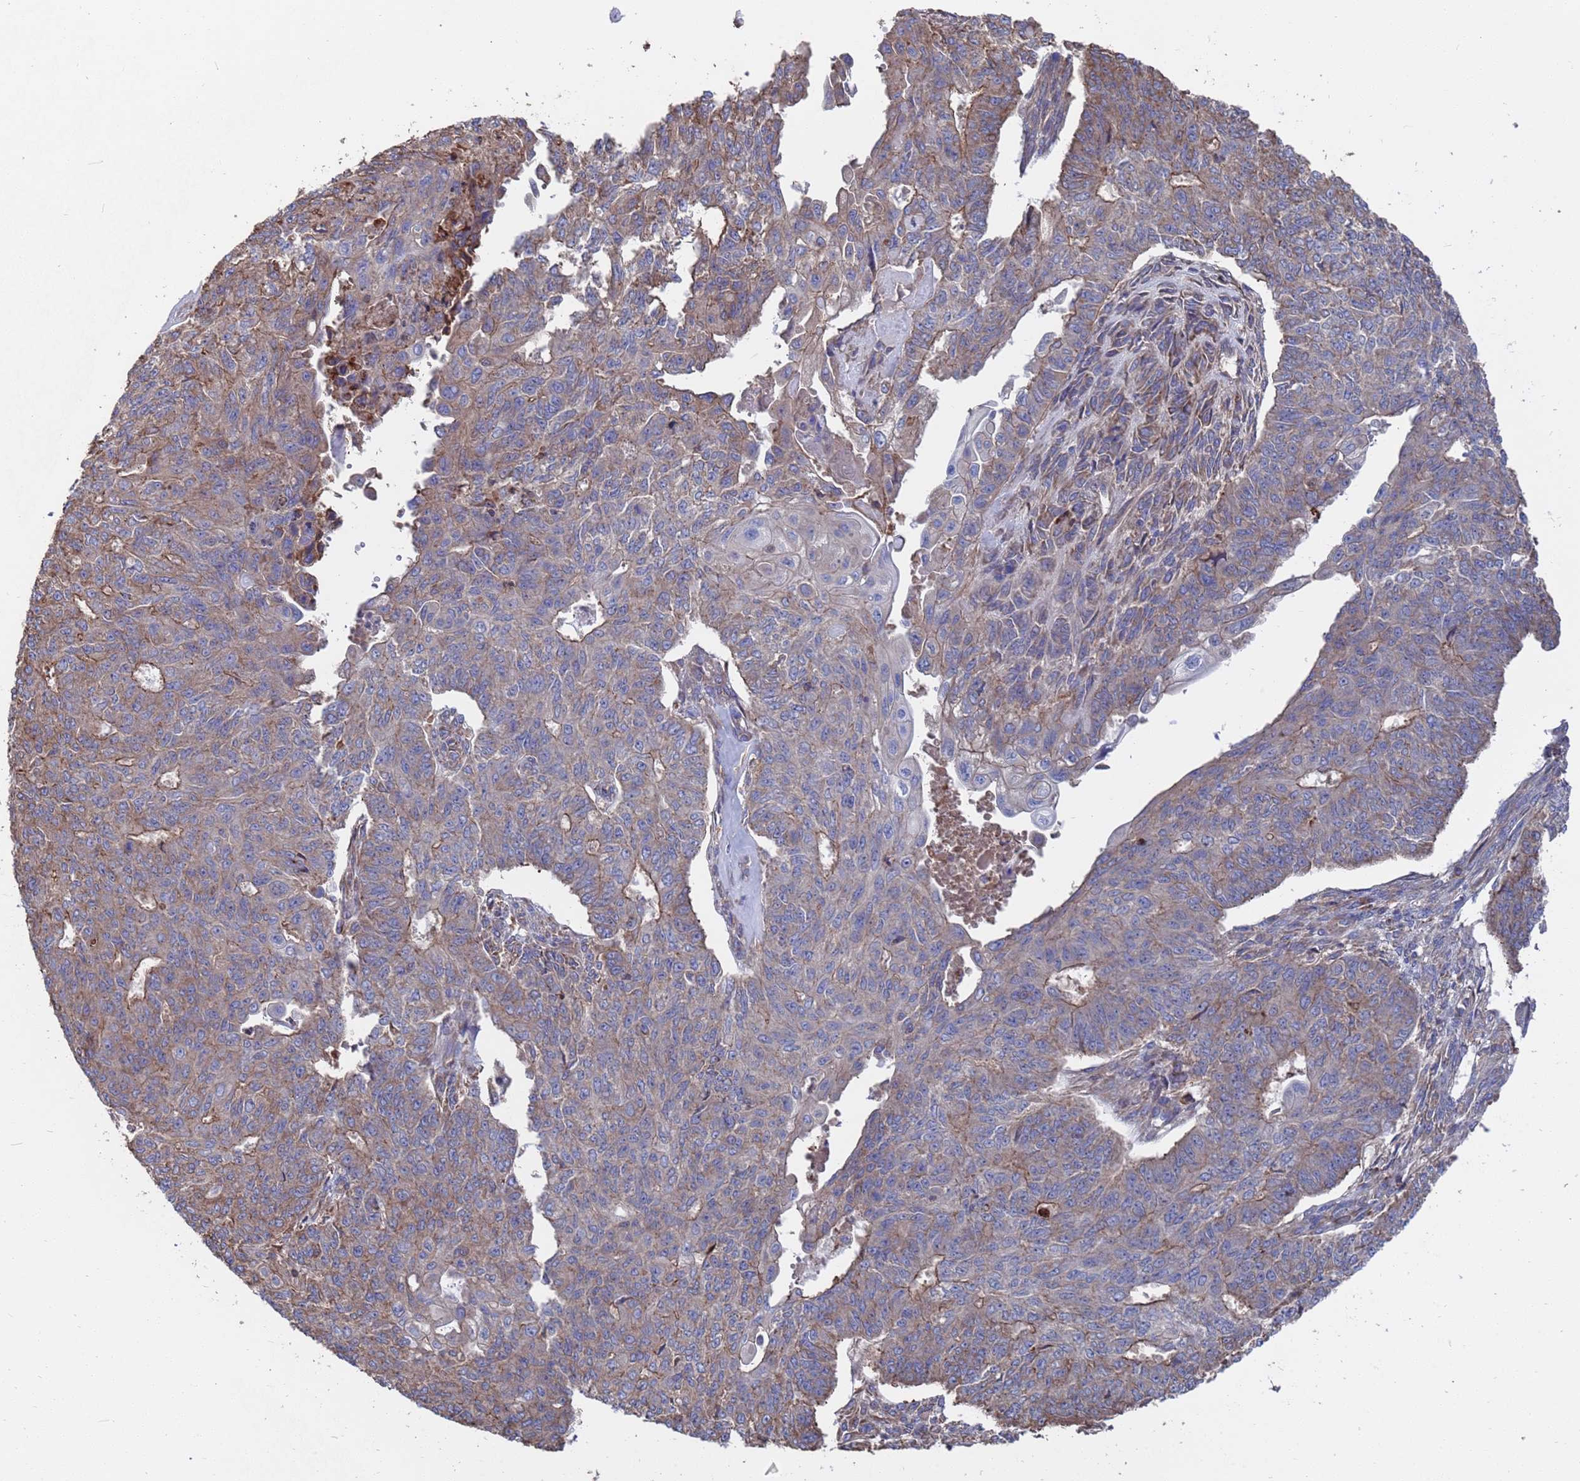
{"staining": {"intensity": "weak", "quantity": "25%-75%", "location": "cytoplasmic/membranous"}, "tissue": "endometrial cancer", "cell_type": "Tumor cells", "image_type": "cancer", "snomed": [{"axis": "morphology", "description": "Adenocarcinoma, NOS"}, {"axis": "topography", "description": "Endometrium"}], "caption": "Endometrial cancer stained for a protein (brown) shows weak cytoplasmic/membranous positive staining in about 25%-75% of tumor cells.", "gene": "PYCR1", "patient": {"sex": "female", "age": 32}}